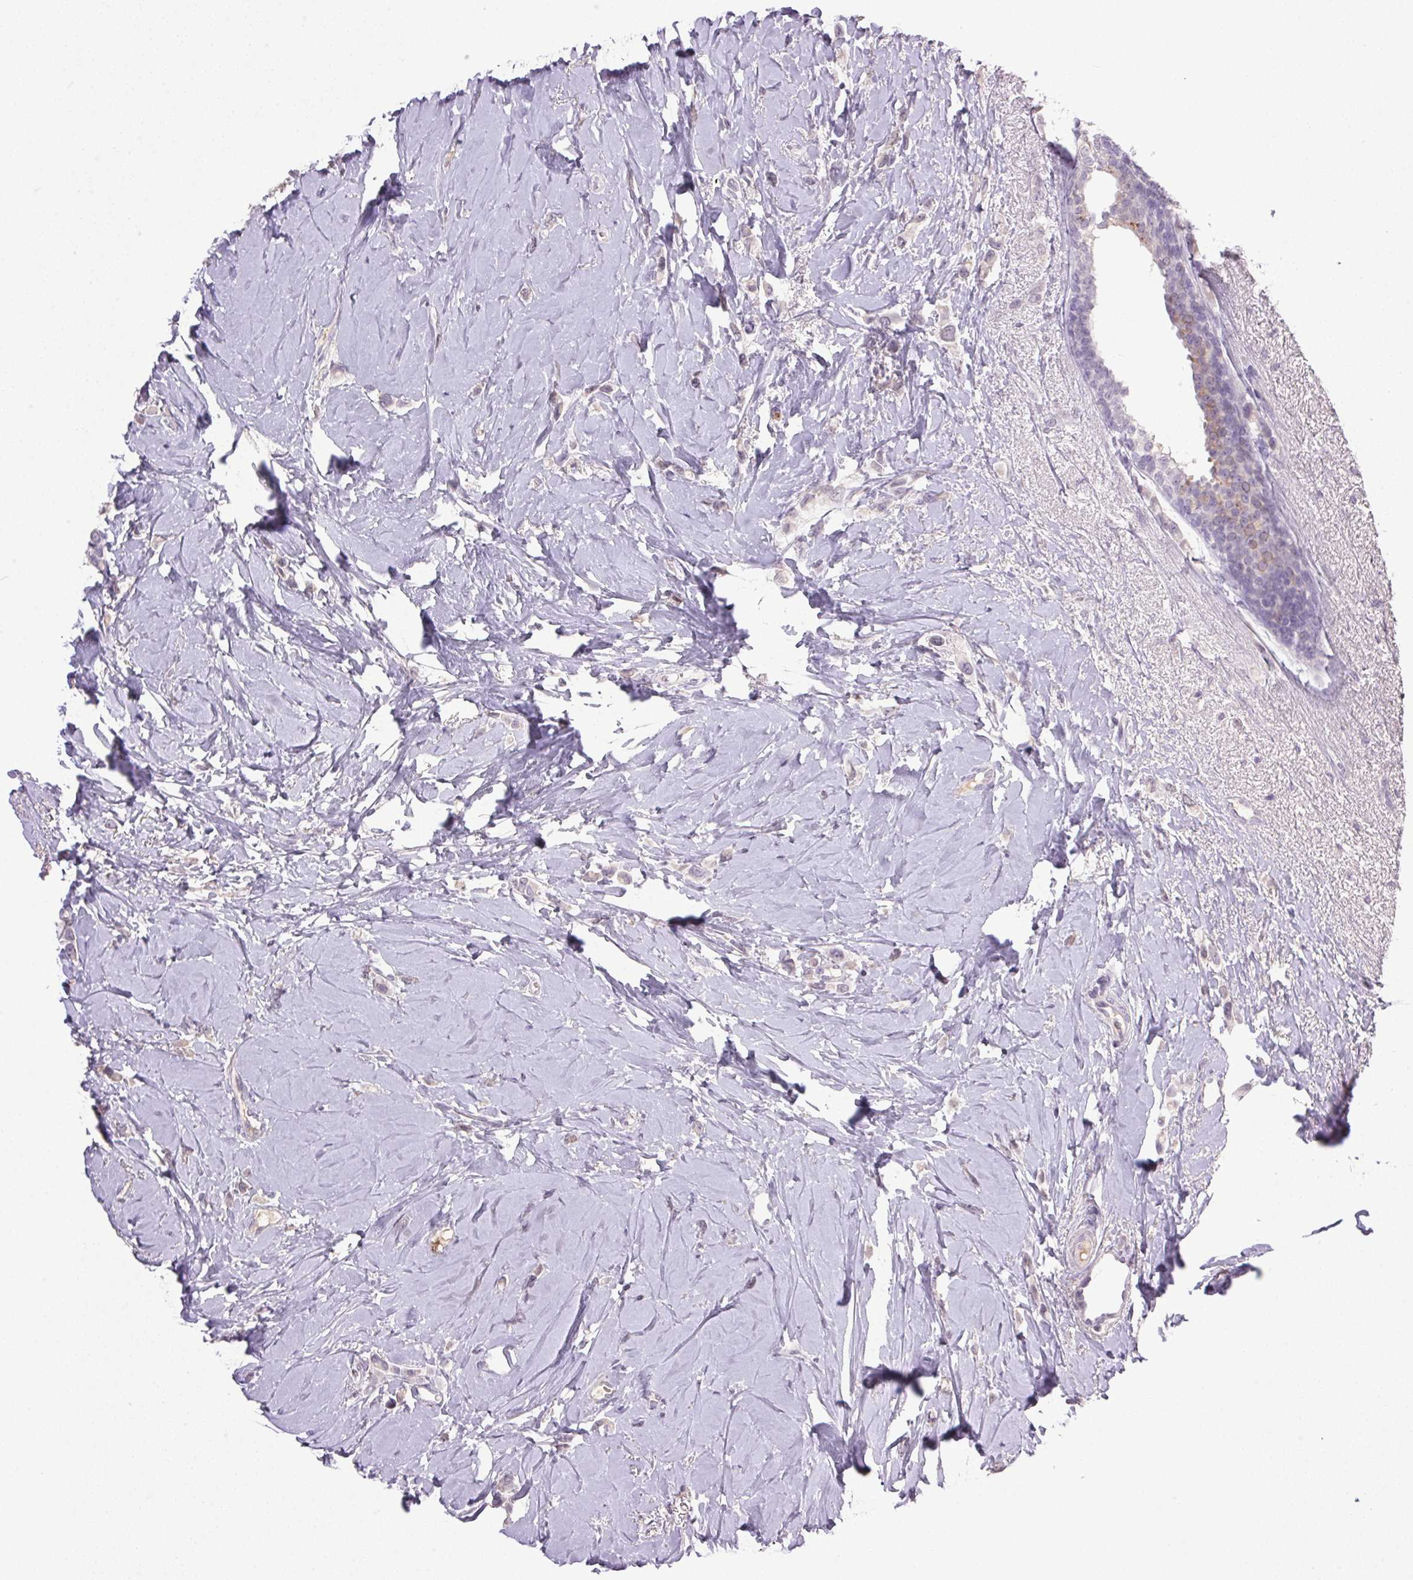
{"staining": {"intensity": "negative", "quantity": "none", "location": "none"}, "tissue": "breast cancer", "cell_type": "Tumor cells", "image_type": "cancer", "snomed": [{"axis": "morphology", "description": "Lobular carcinoma"}, {"axis": "topography", "description": "Breast"}], "caption": "Immunohistochemistry (IHC) histopathology image of human lobular carcinoma (breast) stained for a protein (brown), which exhibits no expression in tumor cells. (IHC, brightfield microscopy, high magnification).", "gene": "TRDN", "patient": {"sex": "female", "age": 66}}